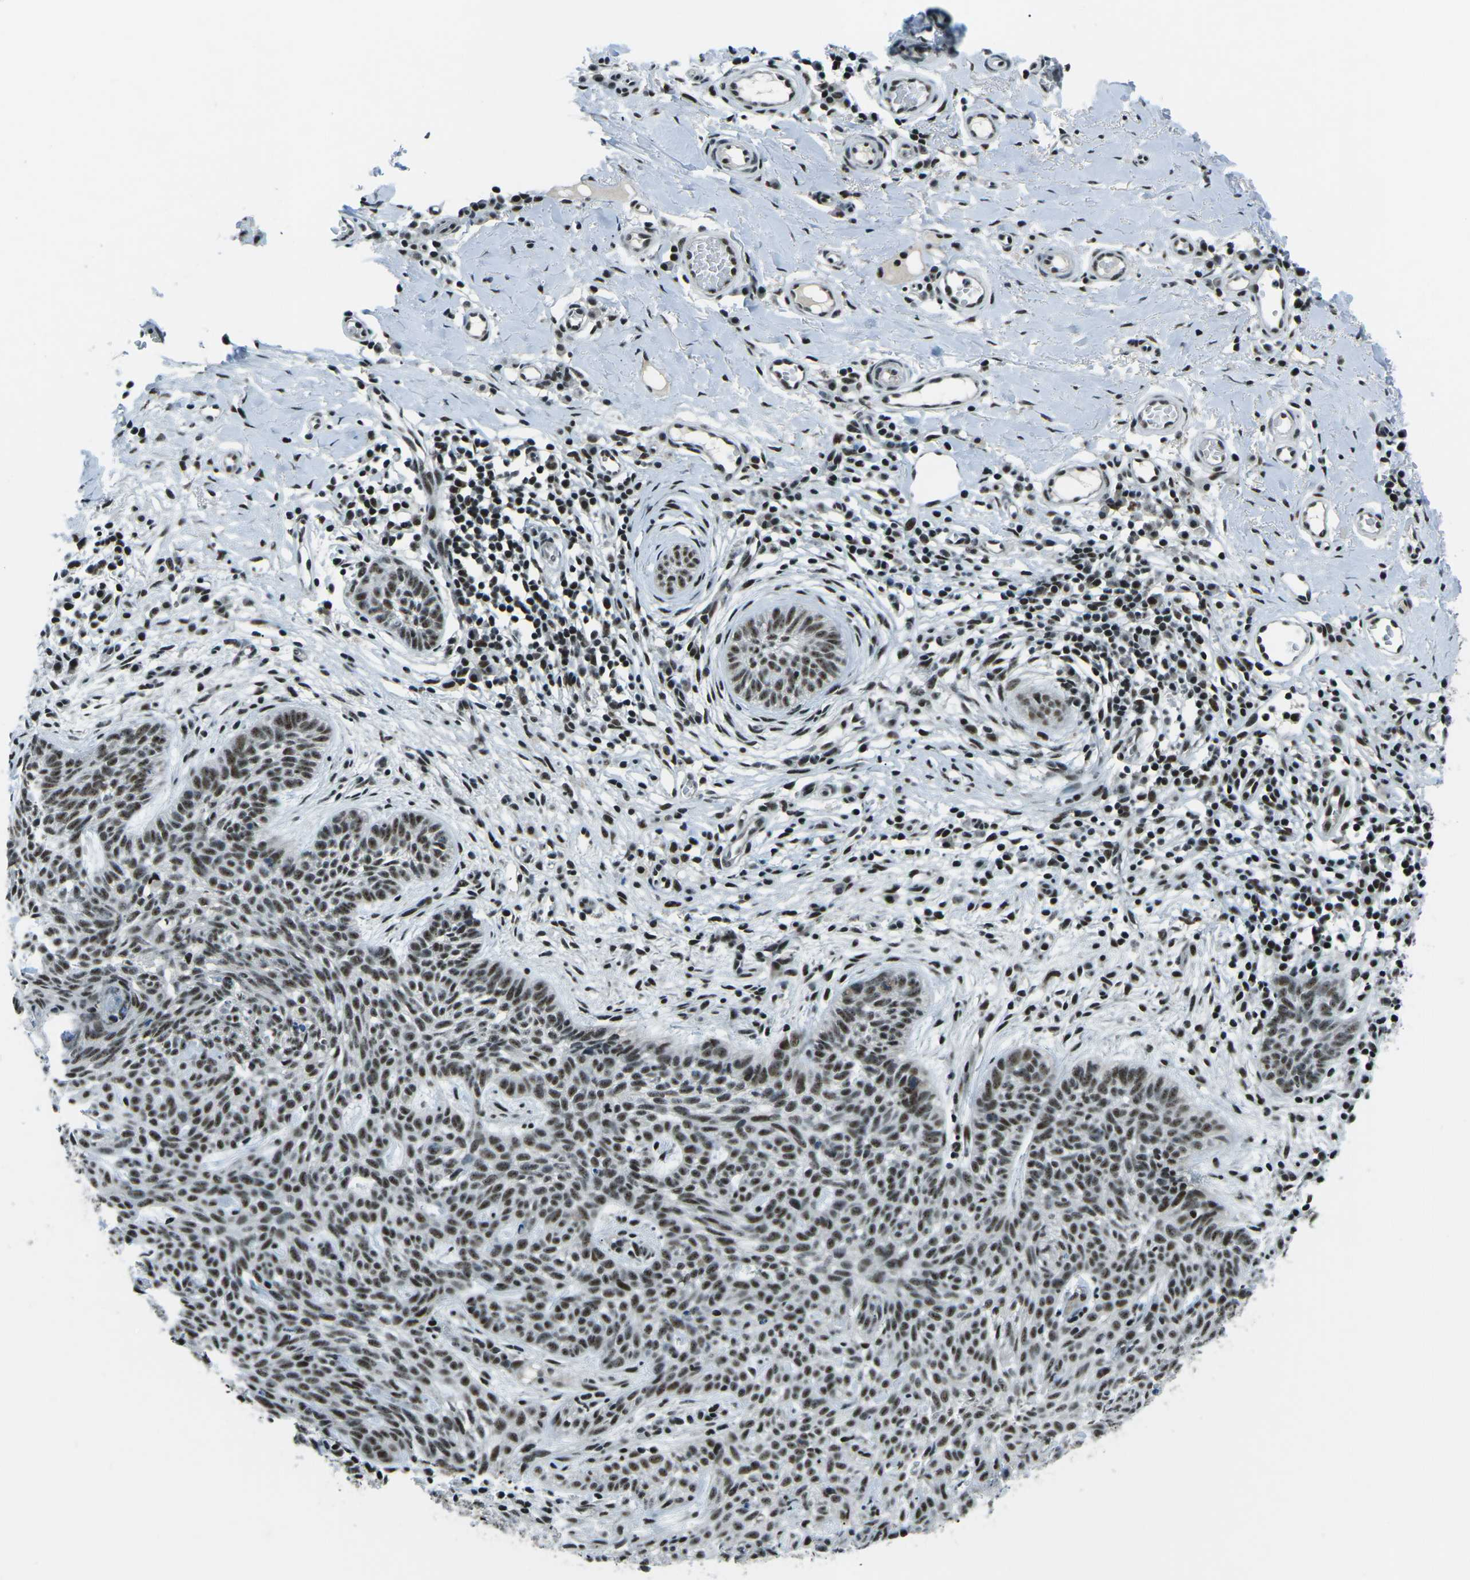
{"staining": {"intensity": "moderate", "quantity": ">75%", "location": "nuclear"}, "tissue": "skin cancer", "cell_type": "Tumor cells", "image_type": "cancer", "snomed": [{"axis": "morphology", "description": "Basal cell carcinoma"}, {"axis": "topography", "description": "Skin"}], "caption": "This is a histology image of IHC staining of basal cell carcinoma (skin), which shows moderate expression in the nuclear of tumor cells.", "gene": "RBL2", "patient": {"sex": "female", "age": 59}}